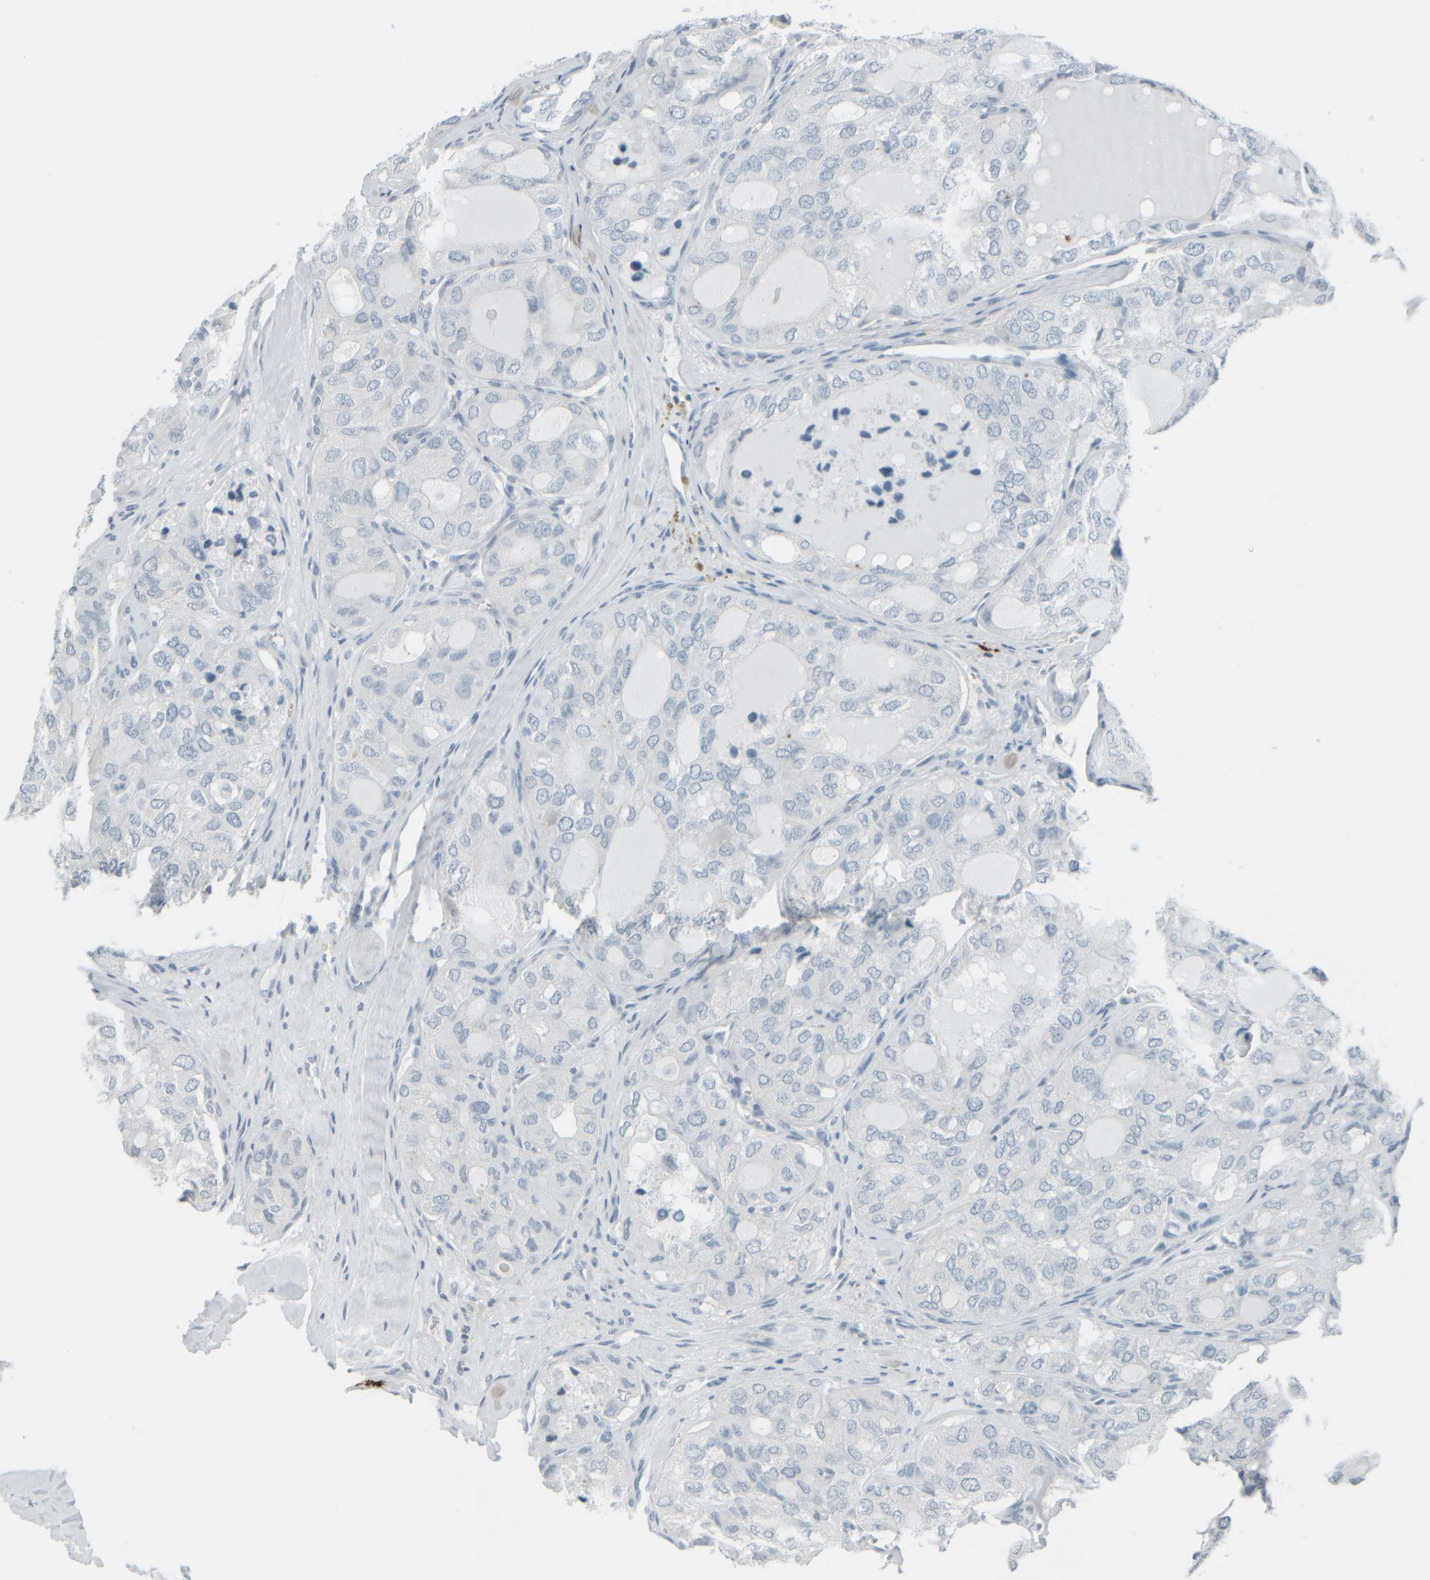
{"staining": {"intensity": "negative", "quantity": "none", "location": "none"}, "tissue": "thyroid cancer", "cell_type": "Tumor cells", "image_type": "cancer", "snomed": [{"axis": "morphology", "description": "Follicular adenoma carcinoma, NOS"}, {"axis": "topography", "description": "Thyroid gland"}], "caption": "Immunohistochemistry histopathology image of human thyroid follicular adenoma carcinoma stained for a protein (brown), which exhibits no expression in tumor cells.", "gene": "TPSAB1", "patient": {"sex": "male", "age": 75}}